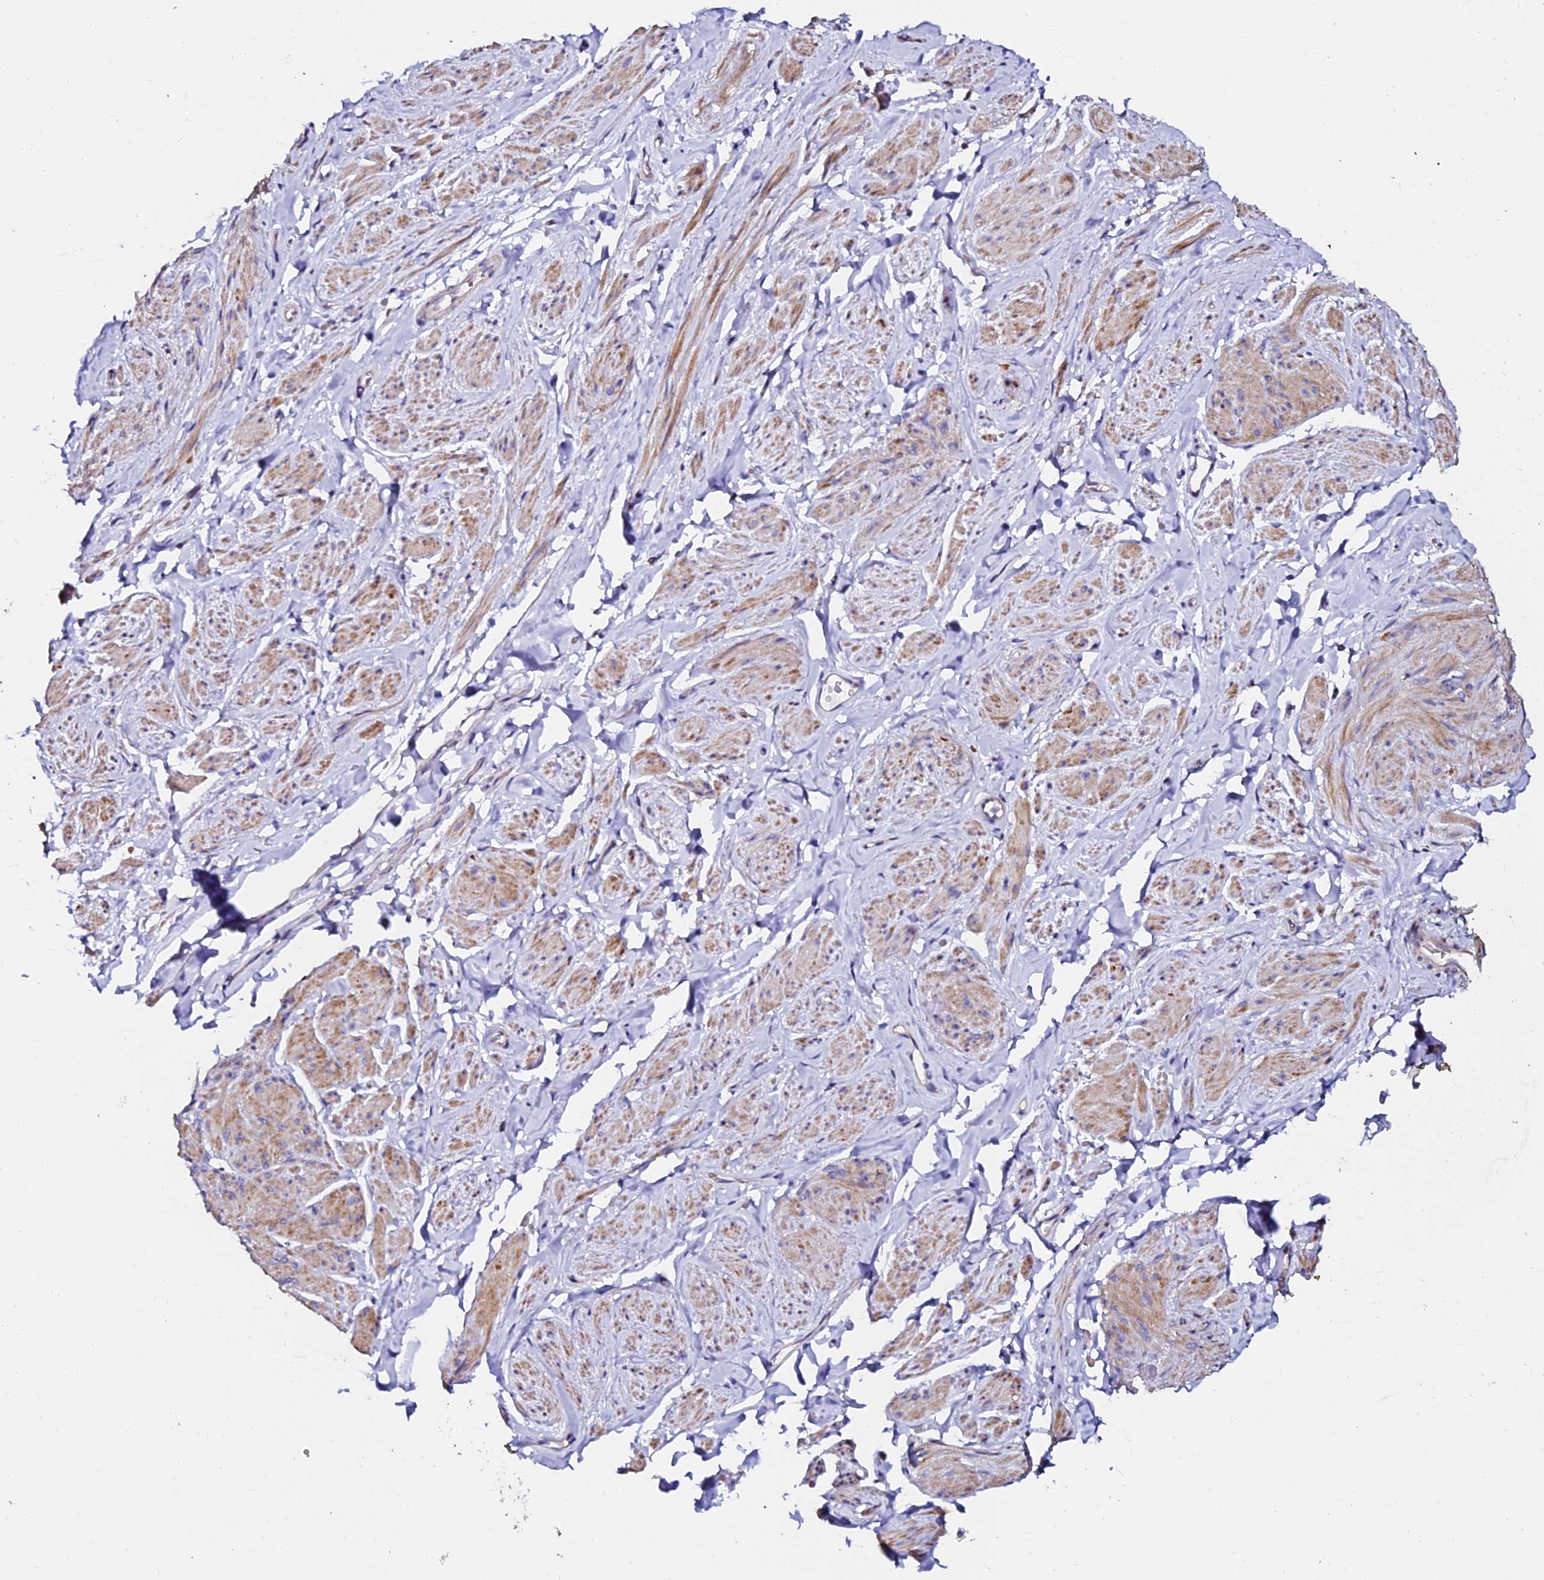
{"staining": {"intensity": "moderate", "quantity": "25%-75%", "location": "cytoplasmic/membranous"}, "tissue": "smooth muscle", "cell_type": "Smooth muscle cells", "image_type": "normal", "snomed": [{"axis": "morphology", "description": "Normal tissue, NOS"}, {"axis": "topography", "description": "Smooth muscle"}, {"axis": "topography", "description": "Peripheral nerve tissue"}], "caption": "About 25%-75% of smooth muscle cells in unremarkable smooth muscle demonstrate moderate cytoplasmic/membranous protein positivity as visualized by brown immunohistochemical staining.", "gene": "GPN3", "patient": {"sex": "male", "age": 69}}